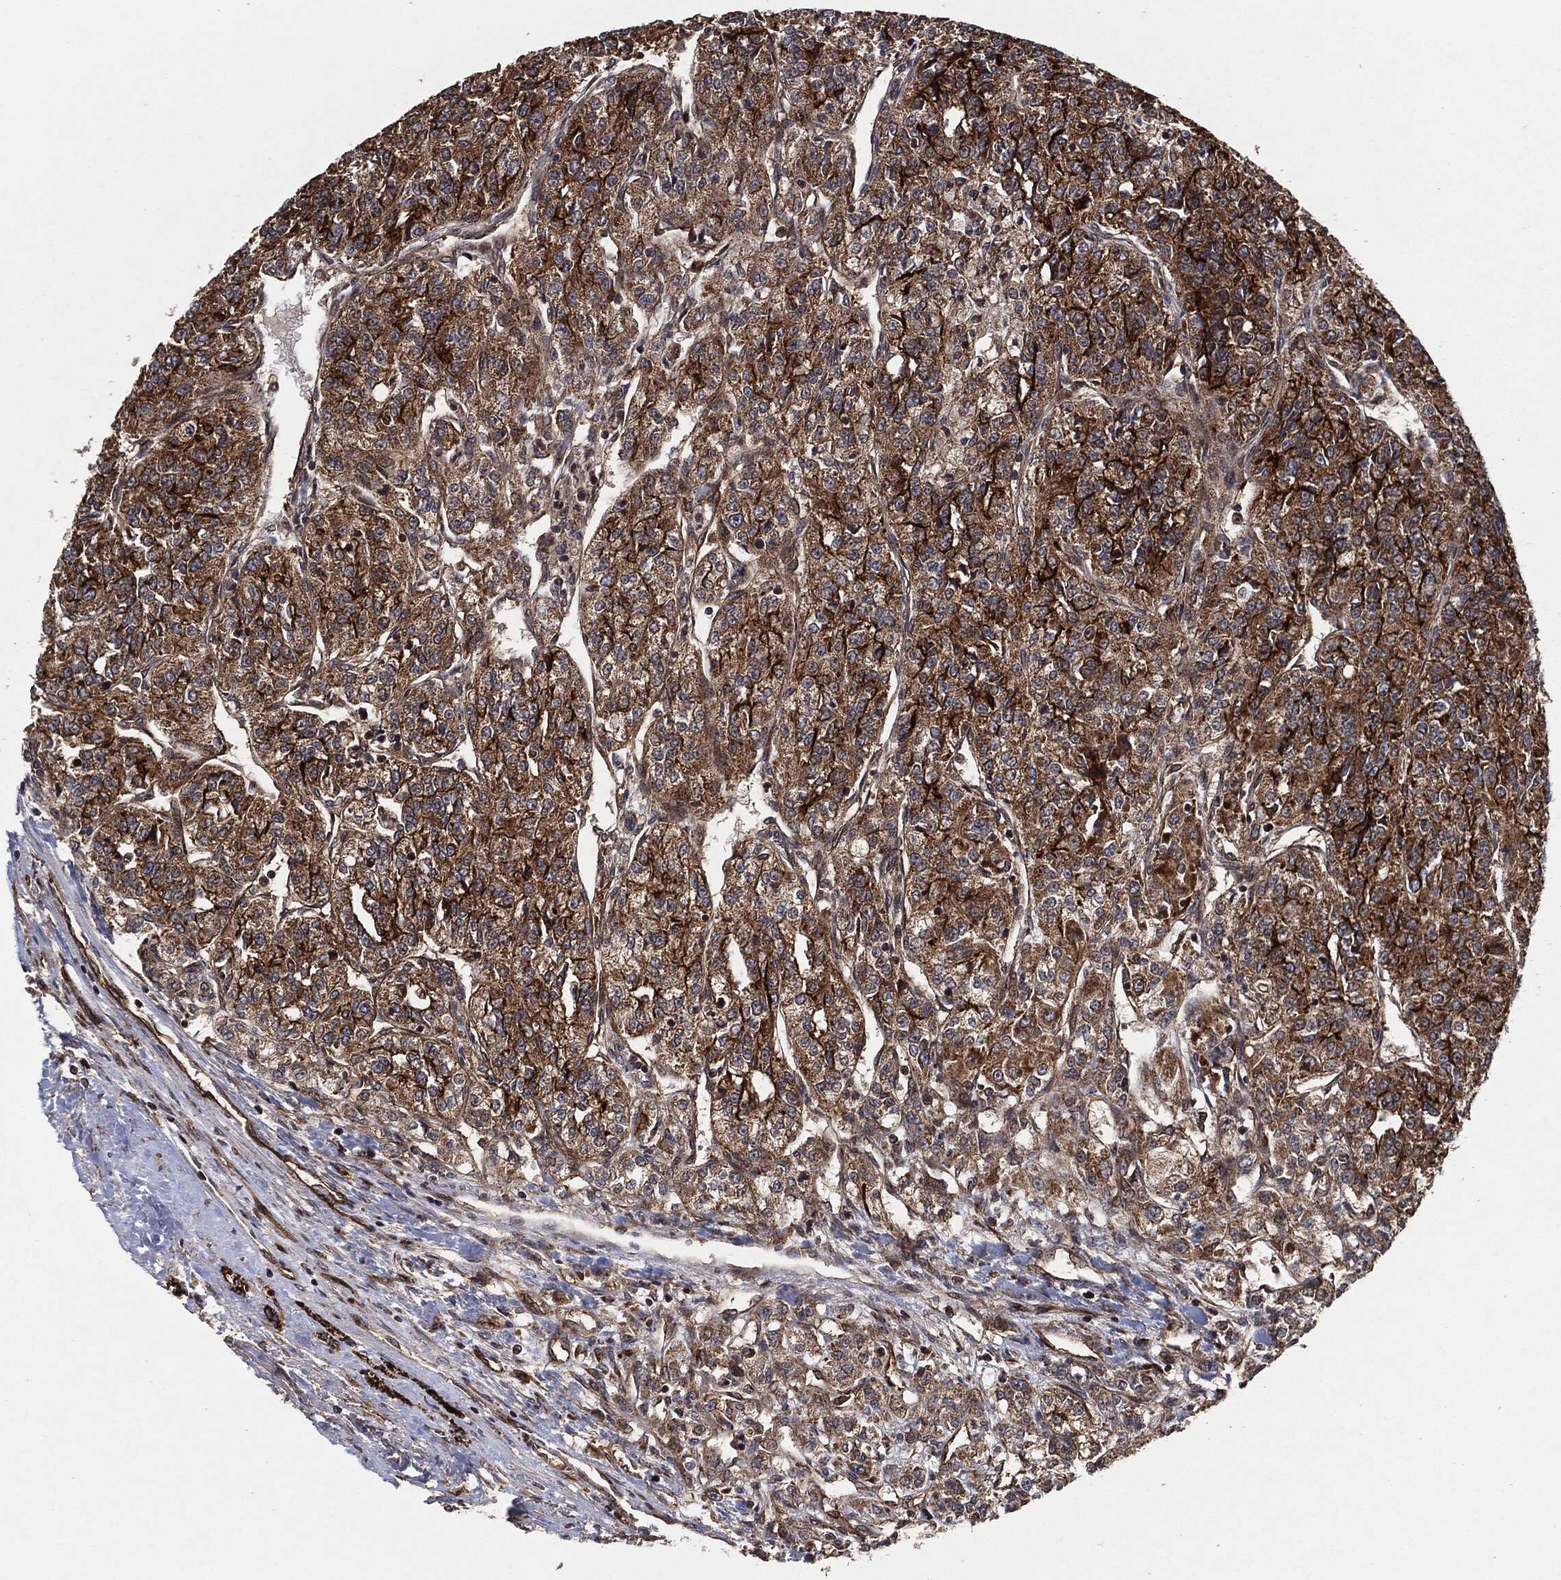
{"staining": {"intensity": "strong", "quantity": ">75%", "location": "cytoplasmic/membranous"}, "tissue": "renal cancer", "cell_type": "Tumor cells", "image_type": "cancer", "snomed": [{"axis": "morphology", "description": "Adenocarcinoma, NOS"}, {"axis": "topography", "description": "Kidney"}], "caption": "A micrograph showing strong cytoplasmic/membranous positivity in approximately >75% of tumor cells in renal cancer (adenocarcinoma), as visualized by brown immunohistochemical staining.", "gene": "BCAR1", "patient": {"sex": "female", "age": 63}}